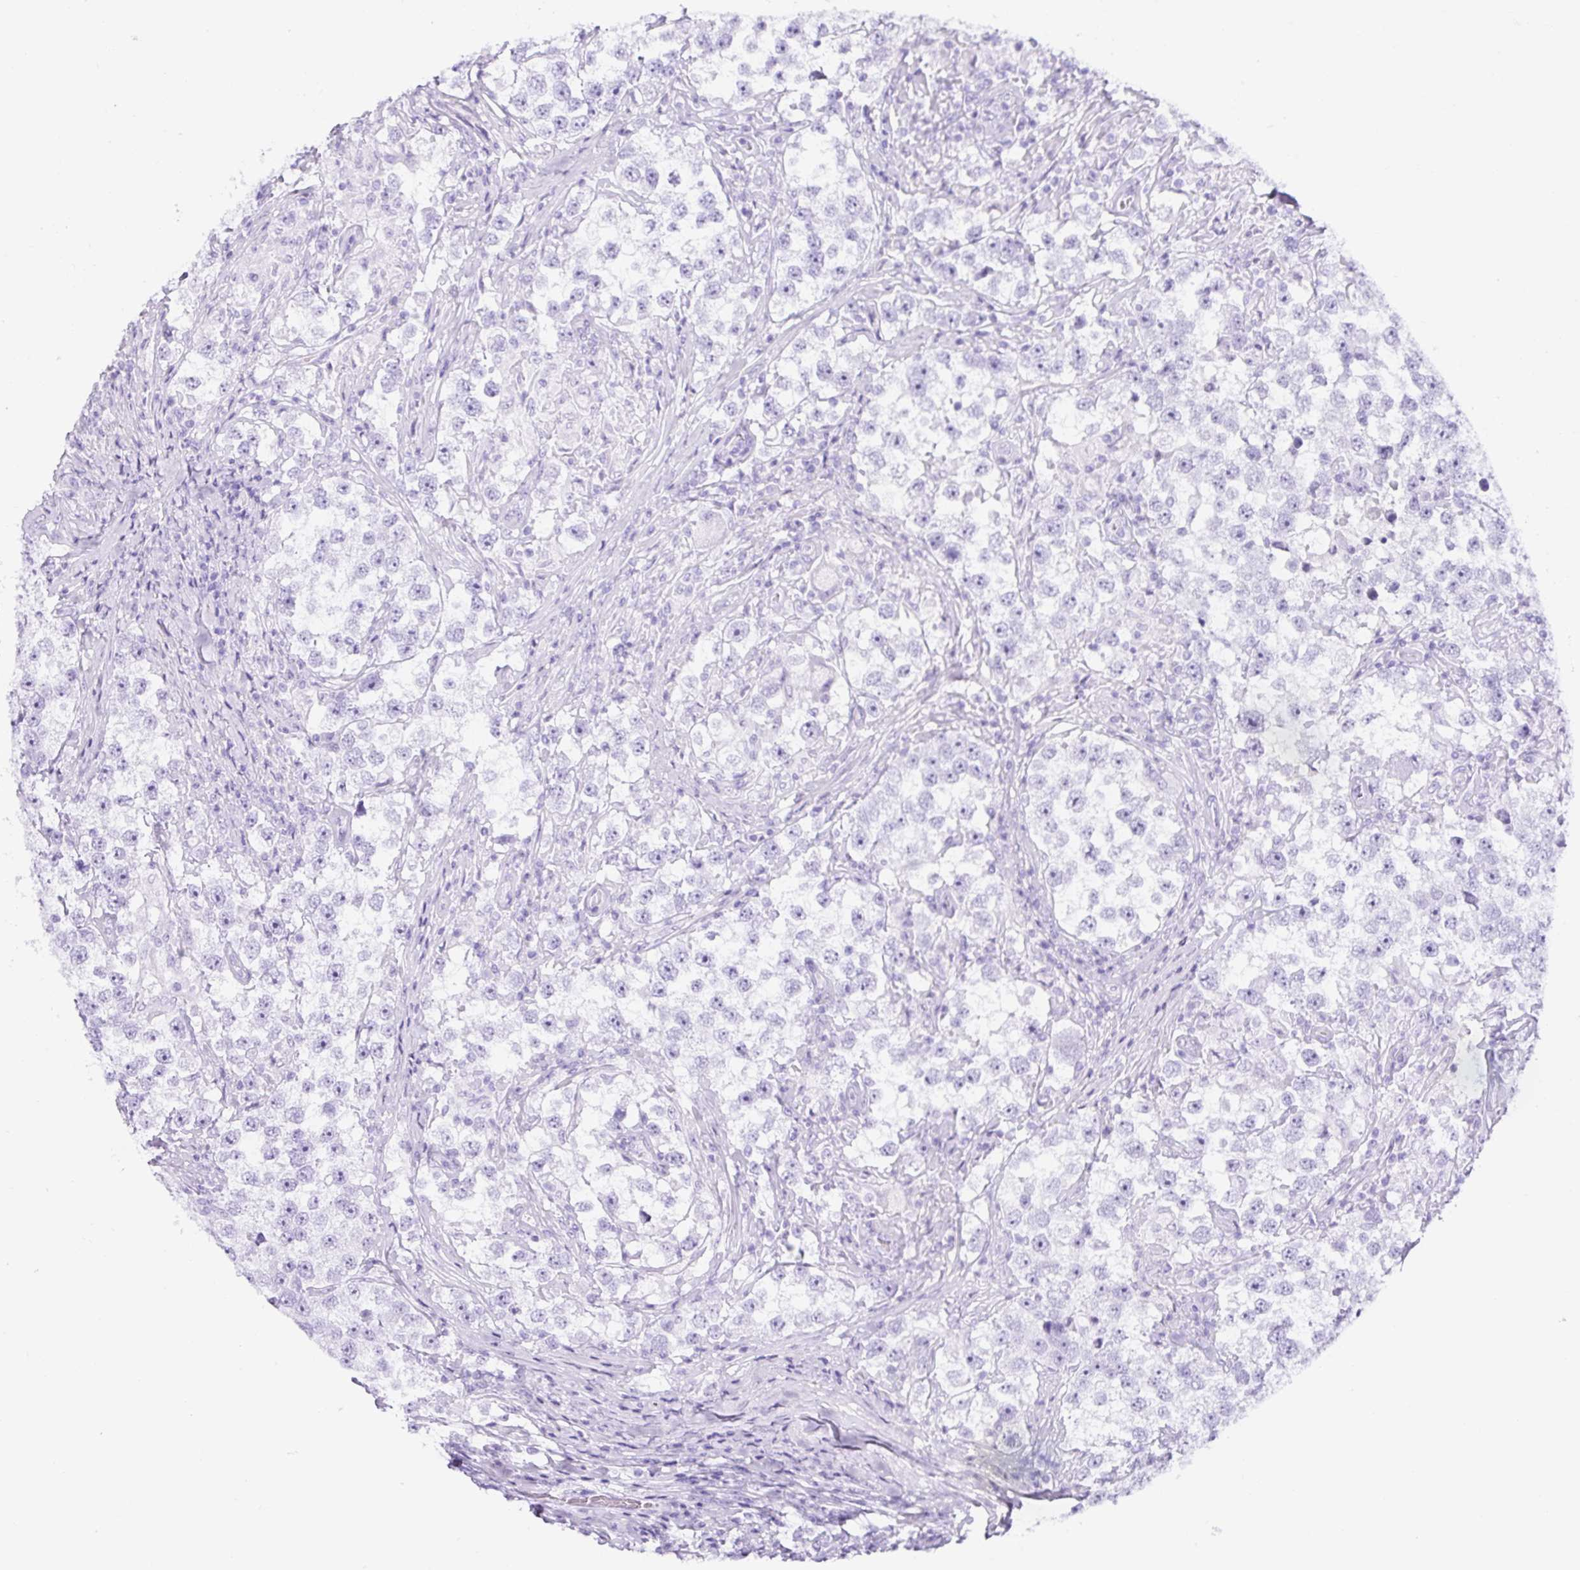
{"staining": {"intensity": "negative", "quantity": "none", "location": "none"}, "tissue": "testis cancer", "cell_type": "Tumor cells", "image_type": "cancer", "snomed": [{"axis": "morphology", "description": "Seminoma, NOS"}, {"axis": "topography", "description": "Testis"}], "caption": "Human seminoma (testis) stained for a protein using immunohistochemistry exhibits no staining in tumor cells.", "gene": "TMEM200B", "patient": {"sex": "male", "age": 46}}